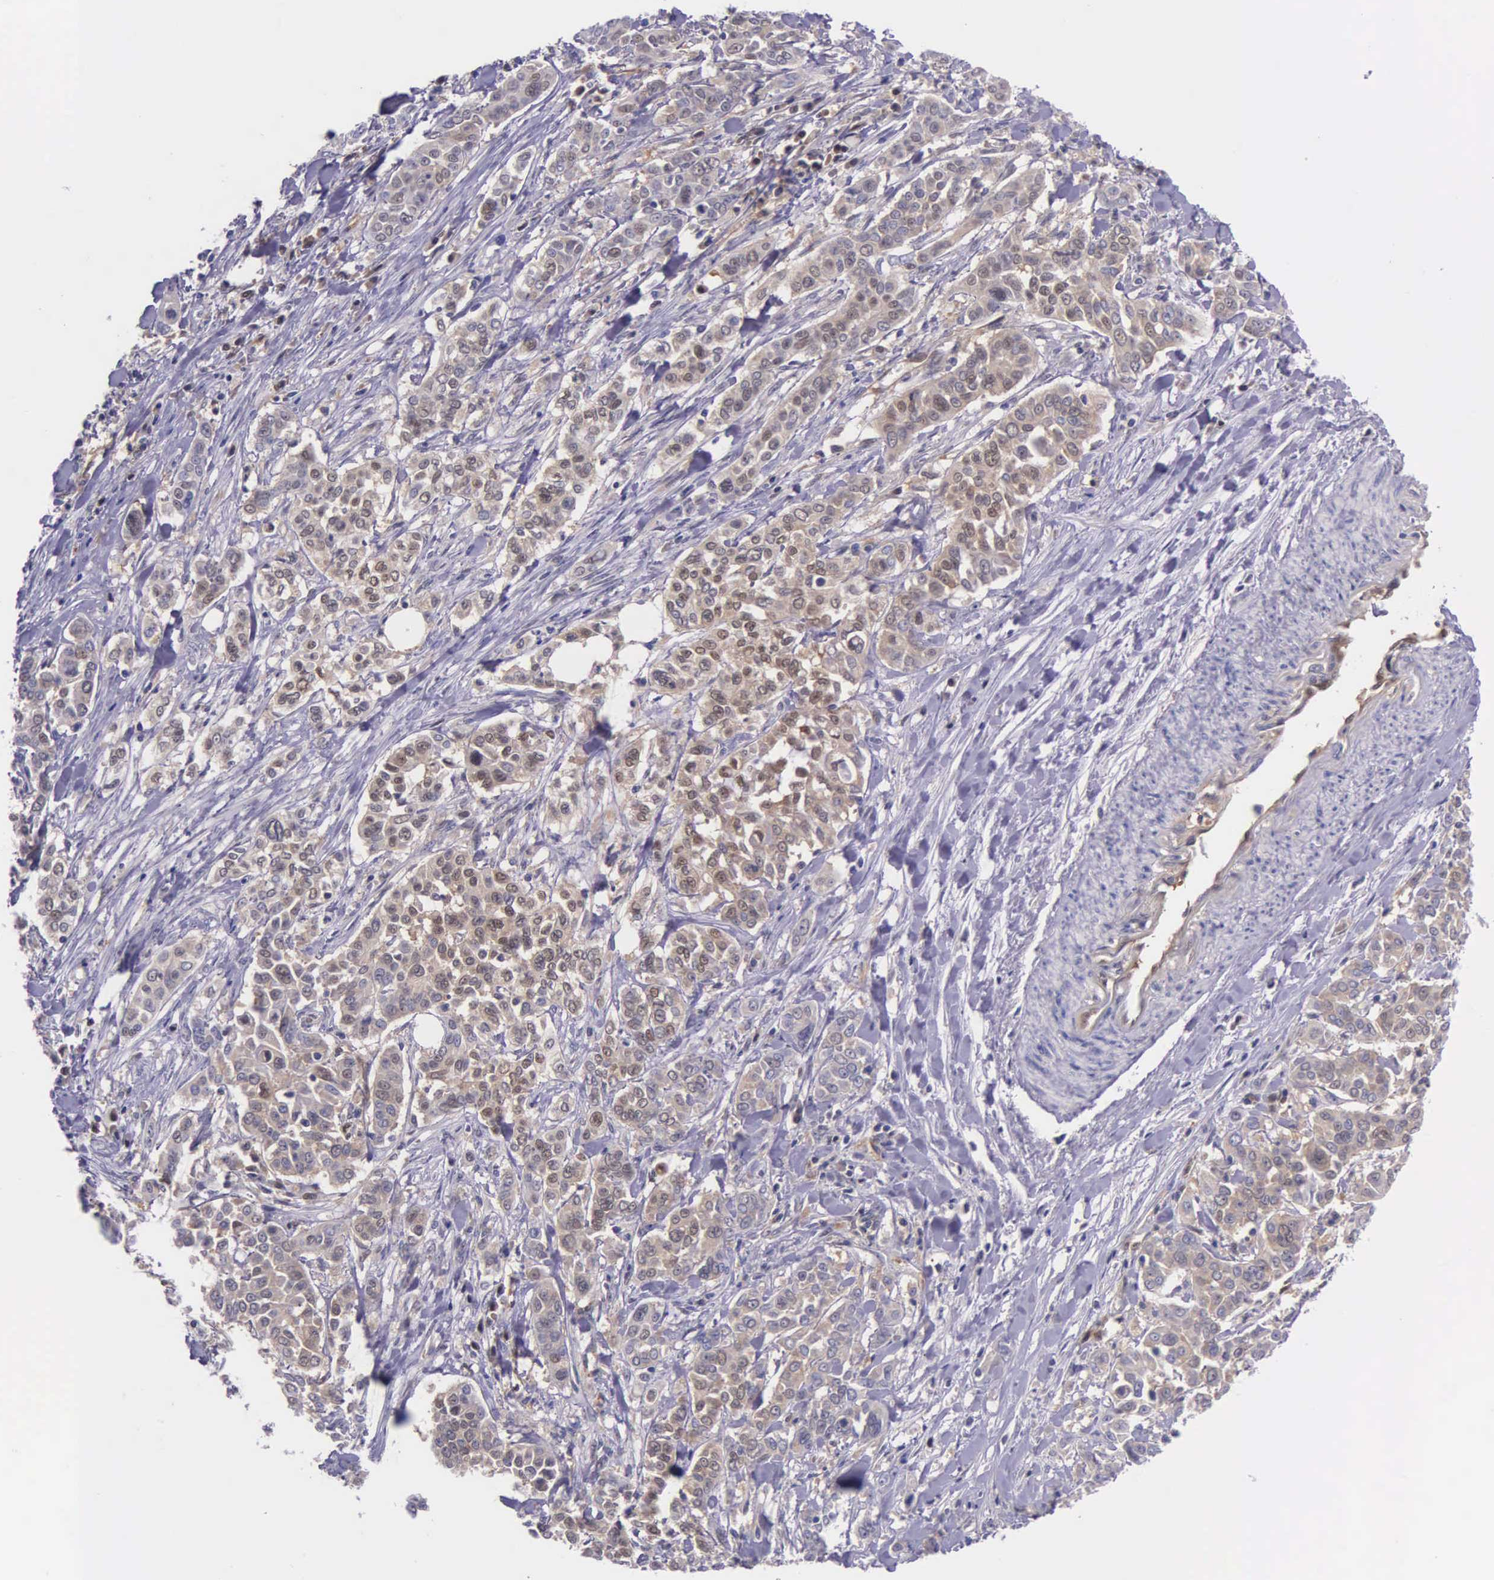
{"staining": {"intensity": "moderate", "quantity": ">75%", "location": "cytoplasmic/membranous"}, "tissue": "pancreatic cancer", "cell_type": "Tumor cells", "image_type": "cancer", "snomed": [{"axis": "morphology", "description": "Adenocarcinoma, NOS"}, {"axis": "topography", "description": "Pancreas"}], "caption": "Immunohistochemistry (IHC) of human pancreatic cancer shows medium levels of moderate cytoplasmic/membranous staining in approximately >75% of tumor cells.", "gene": "GMPR2", "patient": {"sex": "female", "age": 52}}